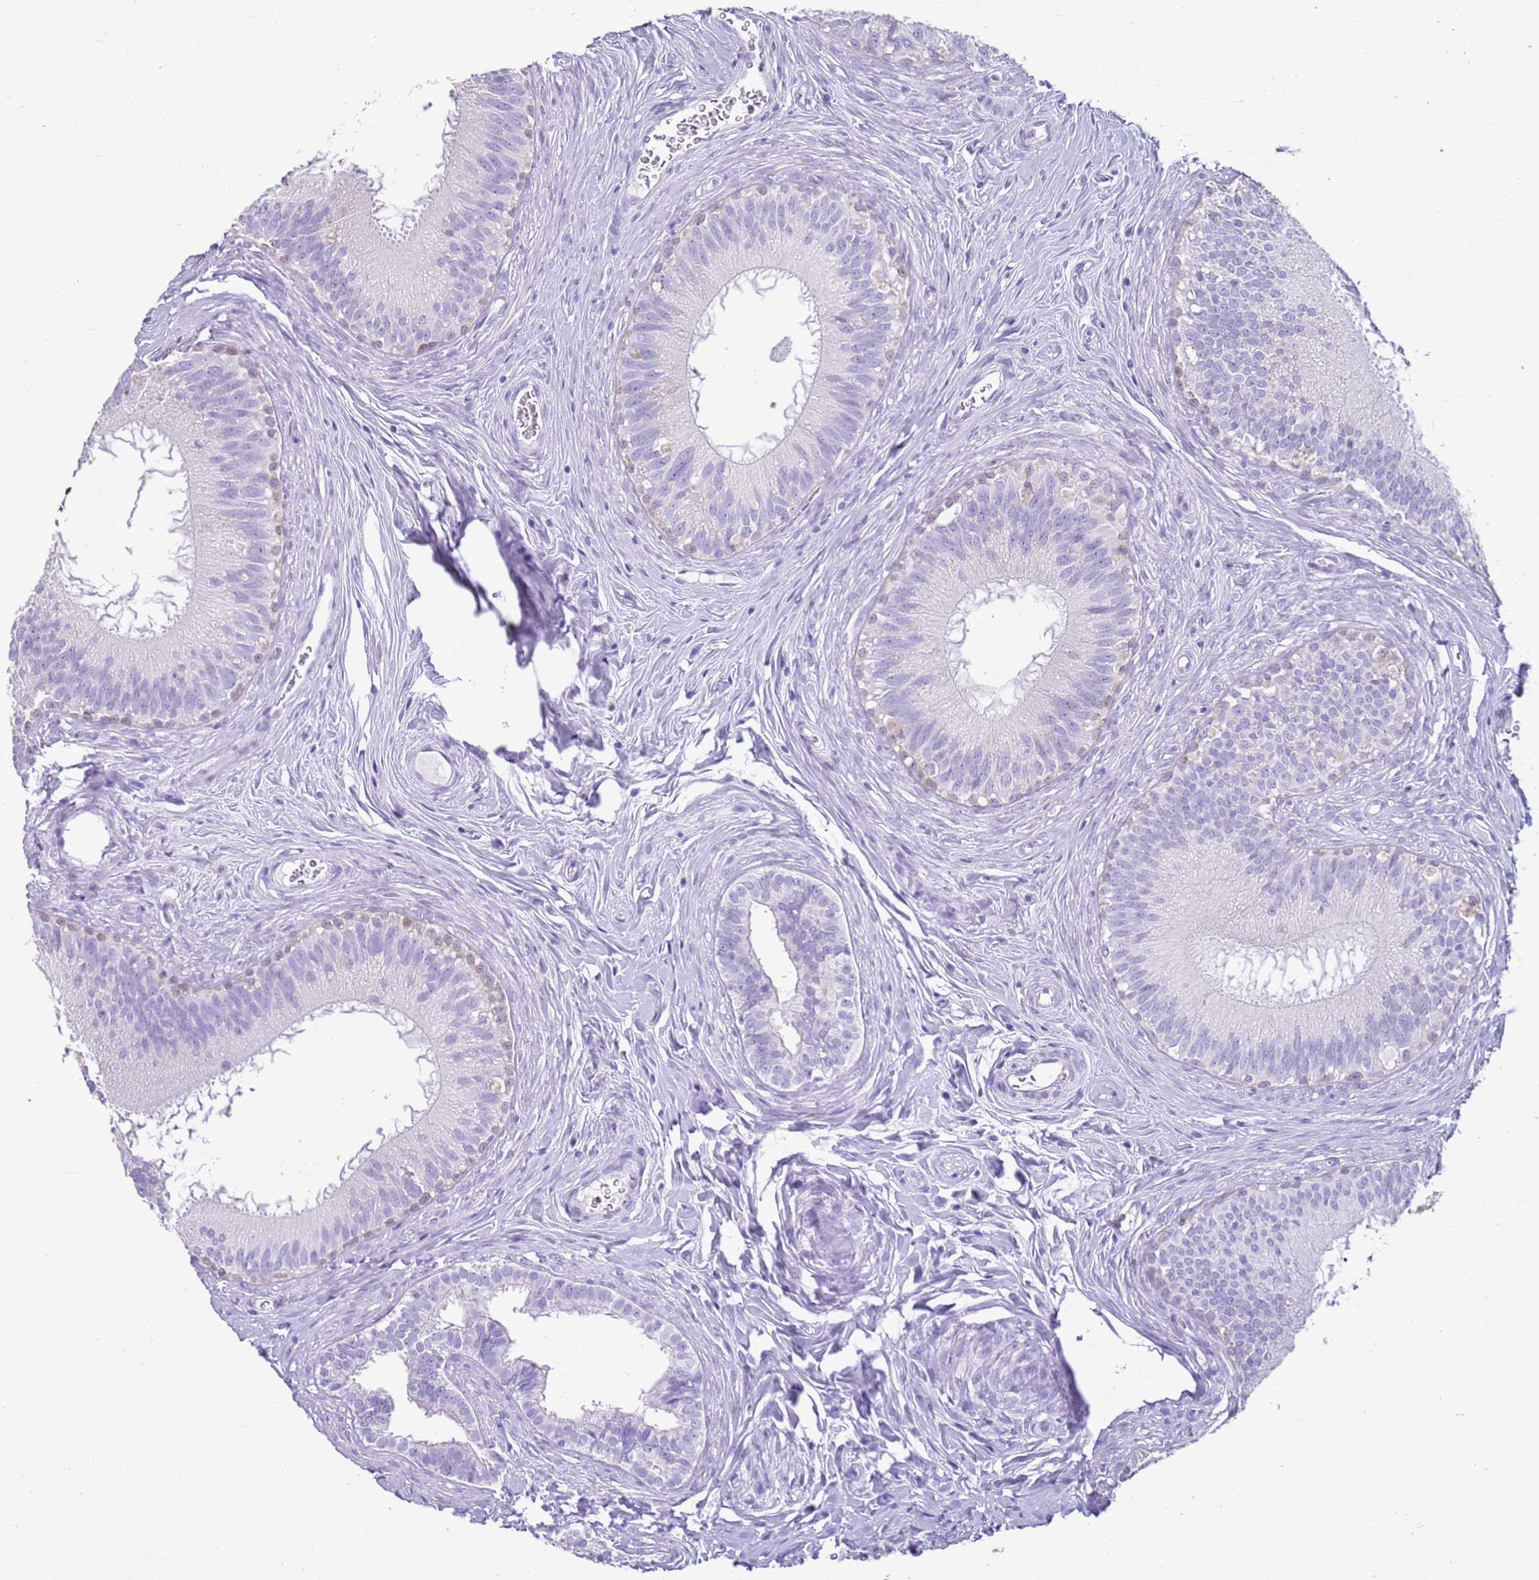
{"staining": {"intensity": "weak", "quantity": "<25%", "location": "cytoplasmic/membranous"}, "tissue": "epididymis", "cell_type": "Glandular cells", "image_type": "normal", "snomed": [{"axis": "morphology", "description": "Normal tissue, NOS"}, {"axis": "topography", "description": "Epididymis"}], "caption": "High magnification brightfield microscopy of normal epididymis stained with DAB (brown) and counterstained with hematoxylin (blue): glandular cells show no significant staining.", "gene": "CSTA", "patient": {"sex": "male", "age": 38}}